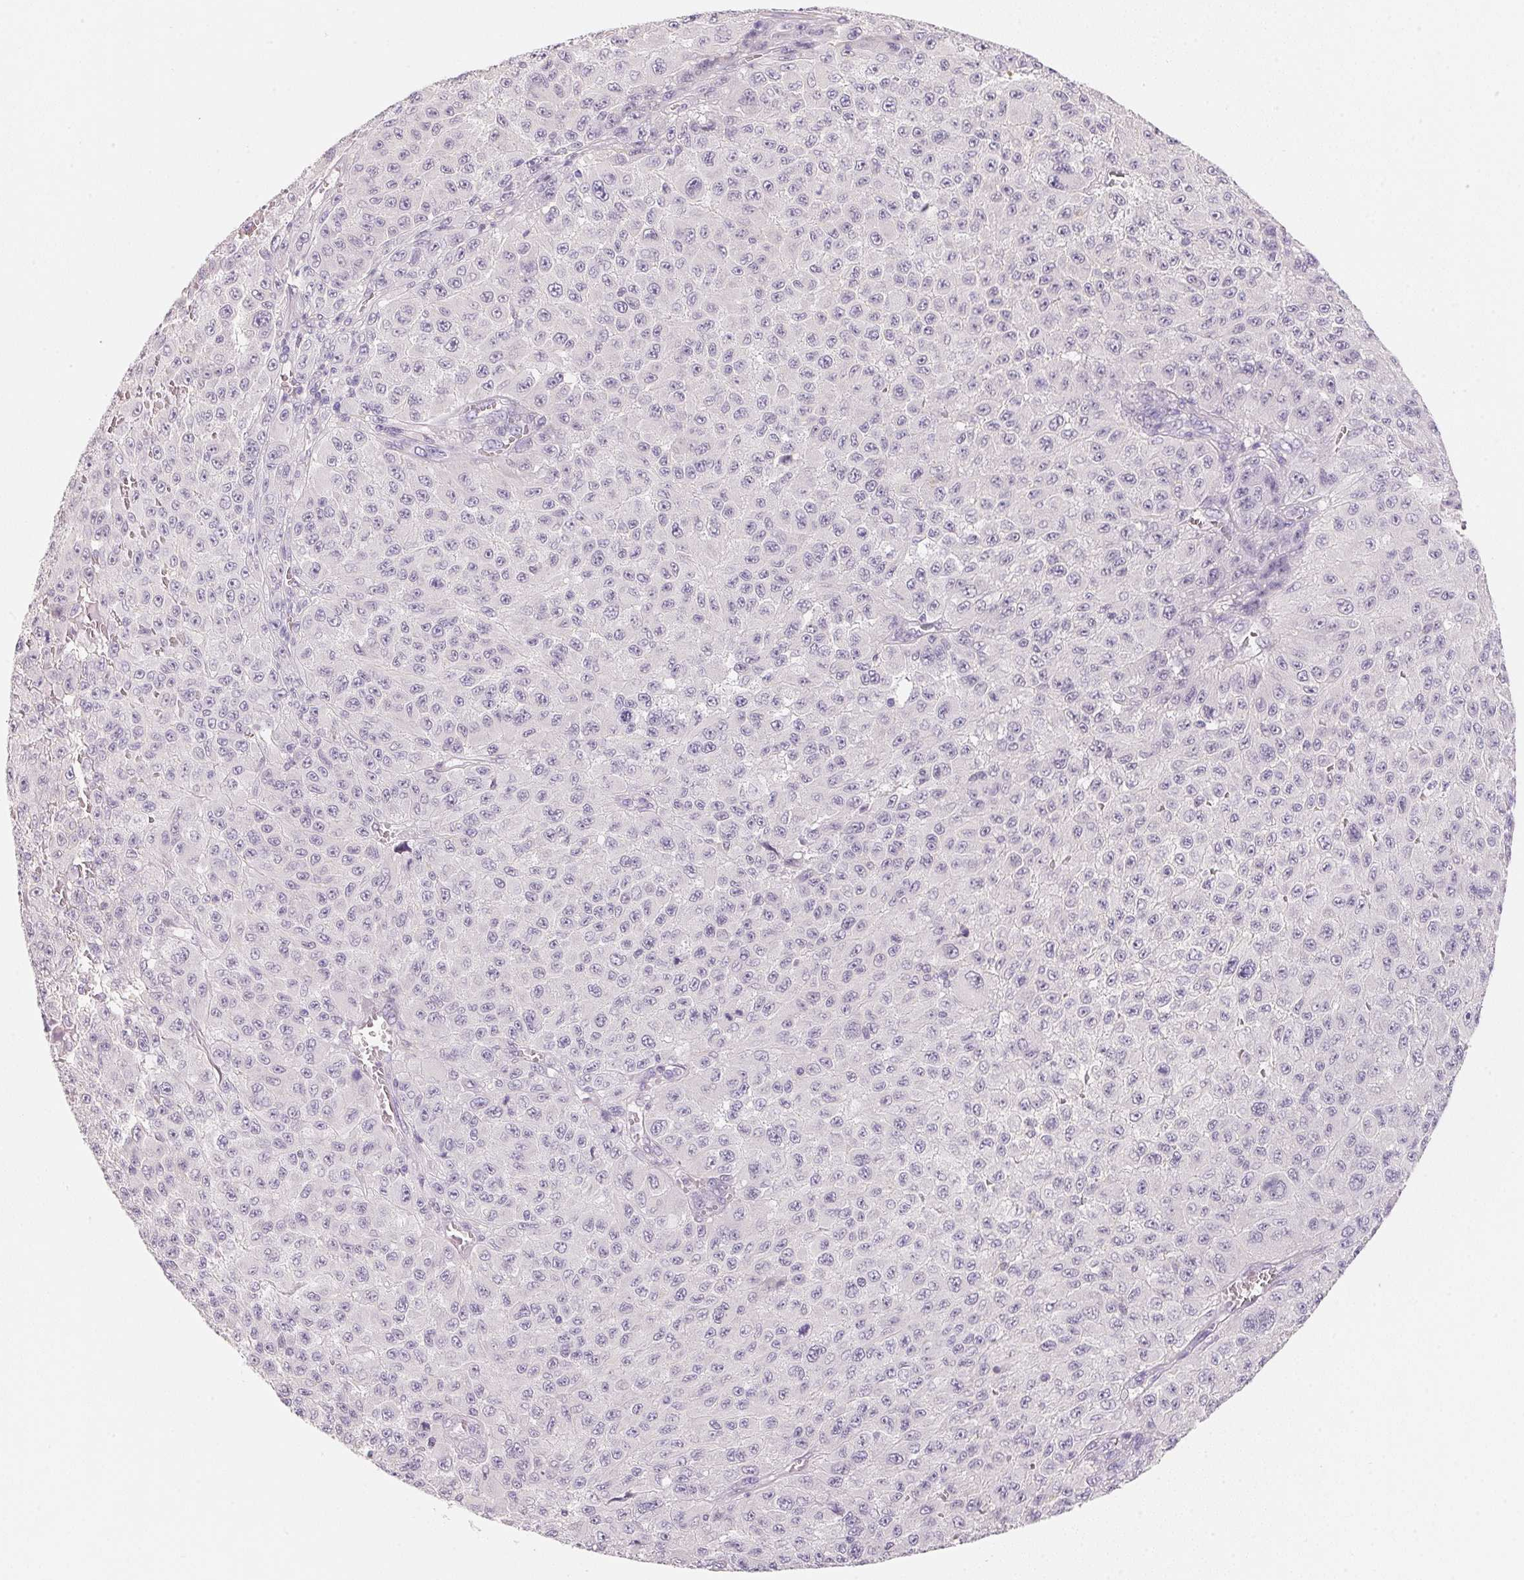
{"staining": {"intensity": "negative", "quantity": "none", "location": "none"}, "tissue": "melanoma", "cell_type": "Tumor cells", "image_type": "cancer", "snomed": [{"axis": "morphology", "description": "Malignant melanoma, NOS"}, {"axis": "topography", "description": "Skin"}], "caption": "Melanoma was stained to show a protein in brown. There is no significant staining in tumor cells. The staining is performed using DAB (3,3'-diaminobenzidine) brown chromogen with nuclei counter-stained in using hematoxylin.", "gene": "MCOLN3", "patient": {"sex": "male", "age": 73}}